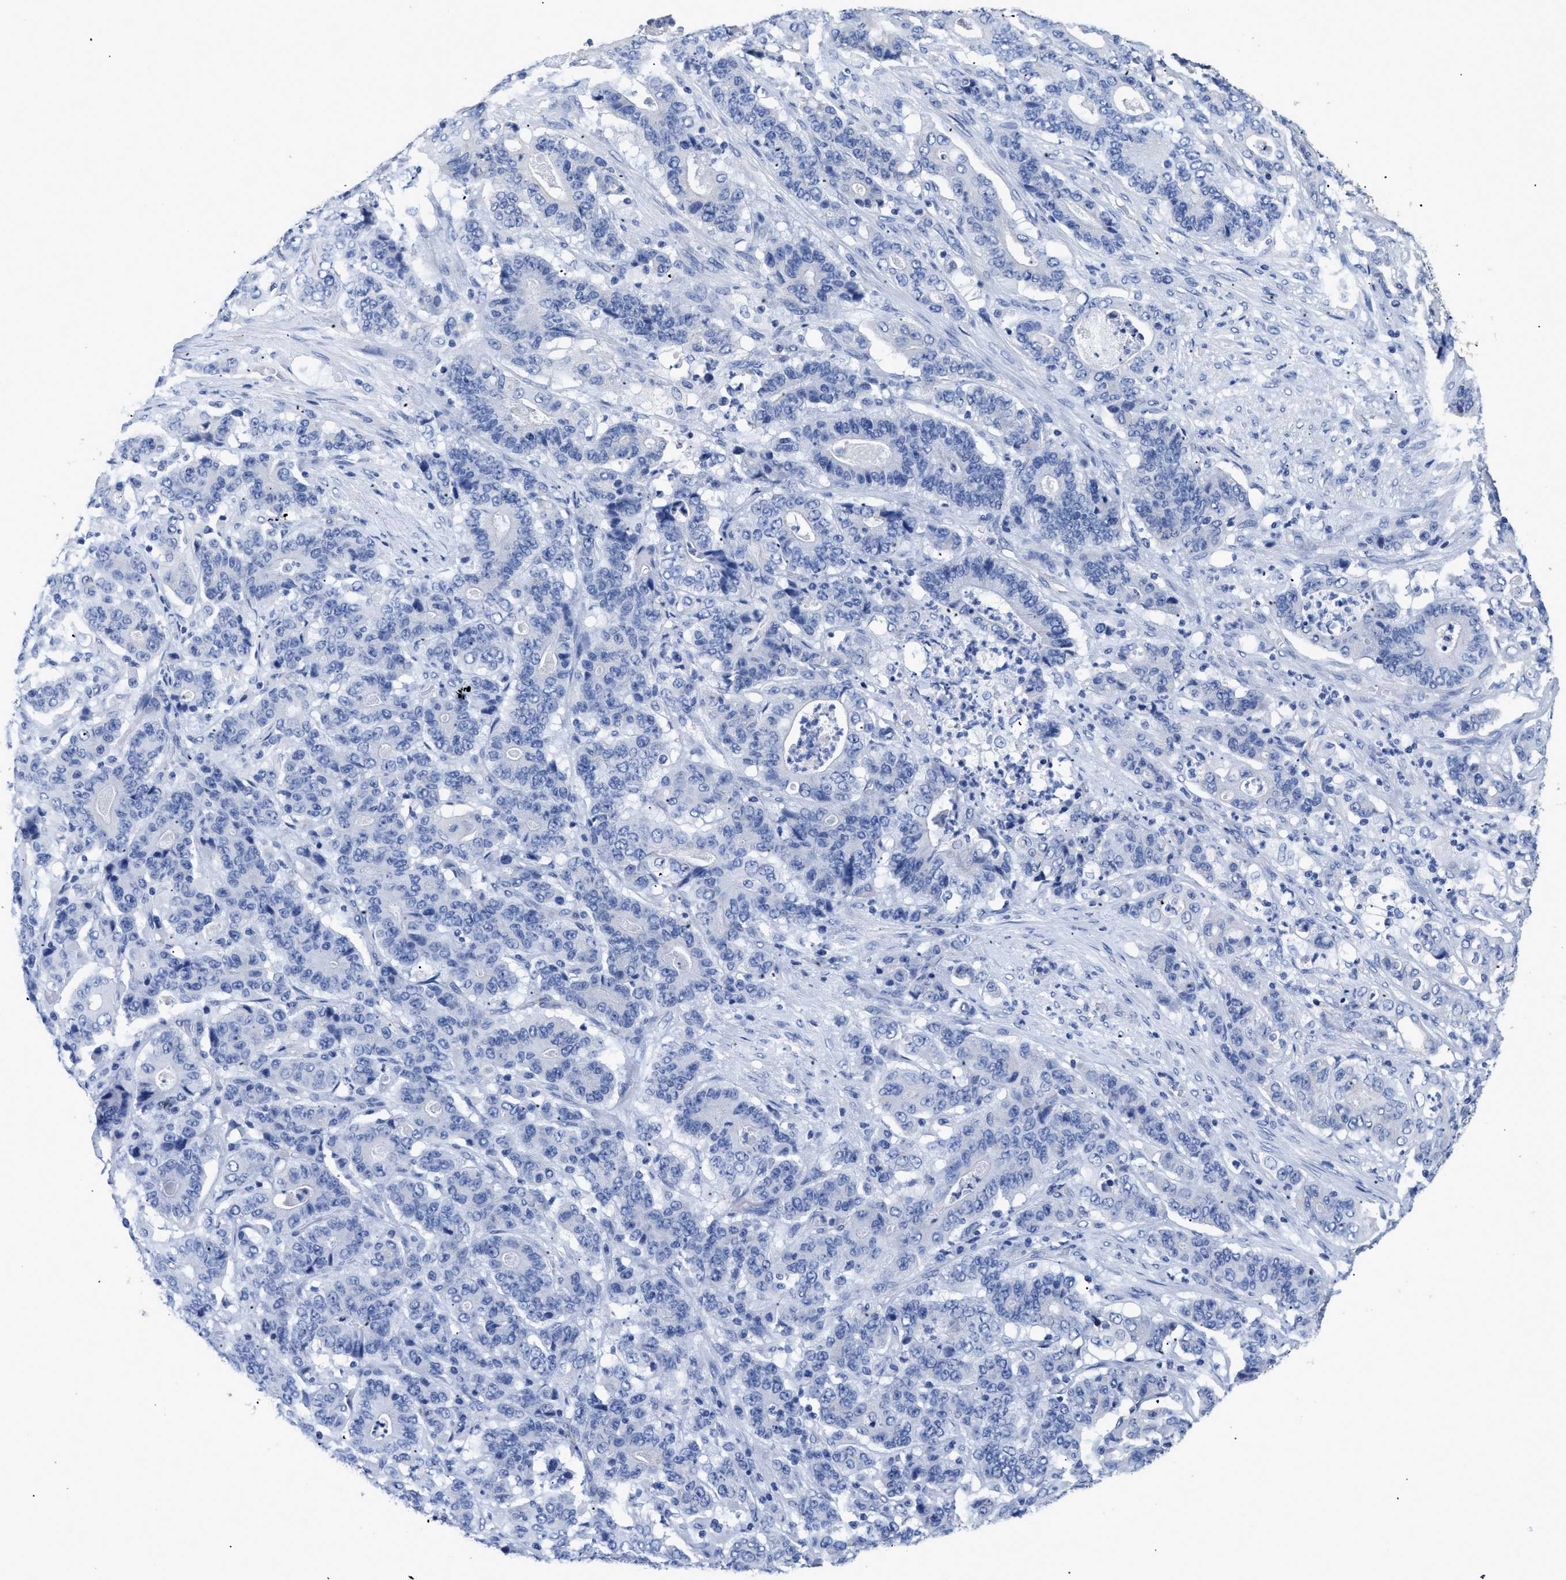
{"staining": {"intensity": "negative", "quantity": "none", "location": "none"}, "tissue": "stomach cancer", "cell_type": "Tumor cells", "image_type": "cancer", "snomed": [{"axis": "morphology", "description": "Adenocarcinoma, NOS"}, {"axis": "topography", "description": "Stomach"}], "caption": "Image shows no significant protein expression in tumor cells of stomach adenocarcinoma.", "gene": "DLC1", "patient": {"sex": "female", "age": 73}}